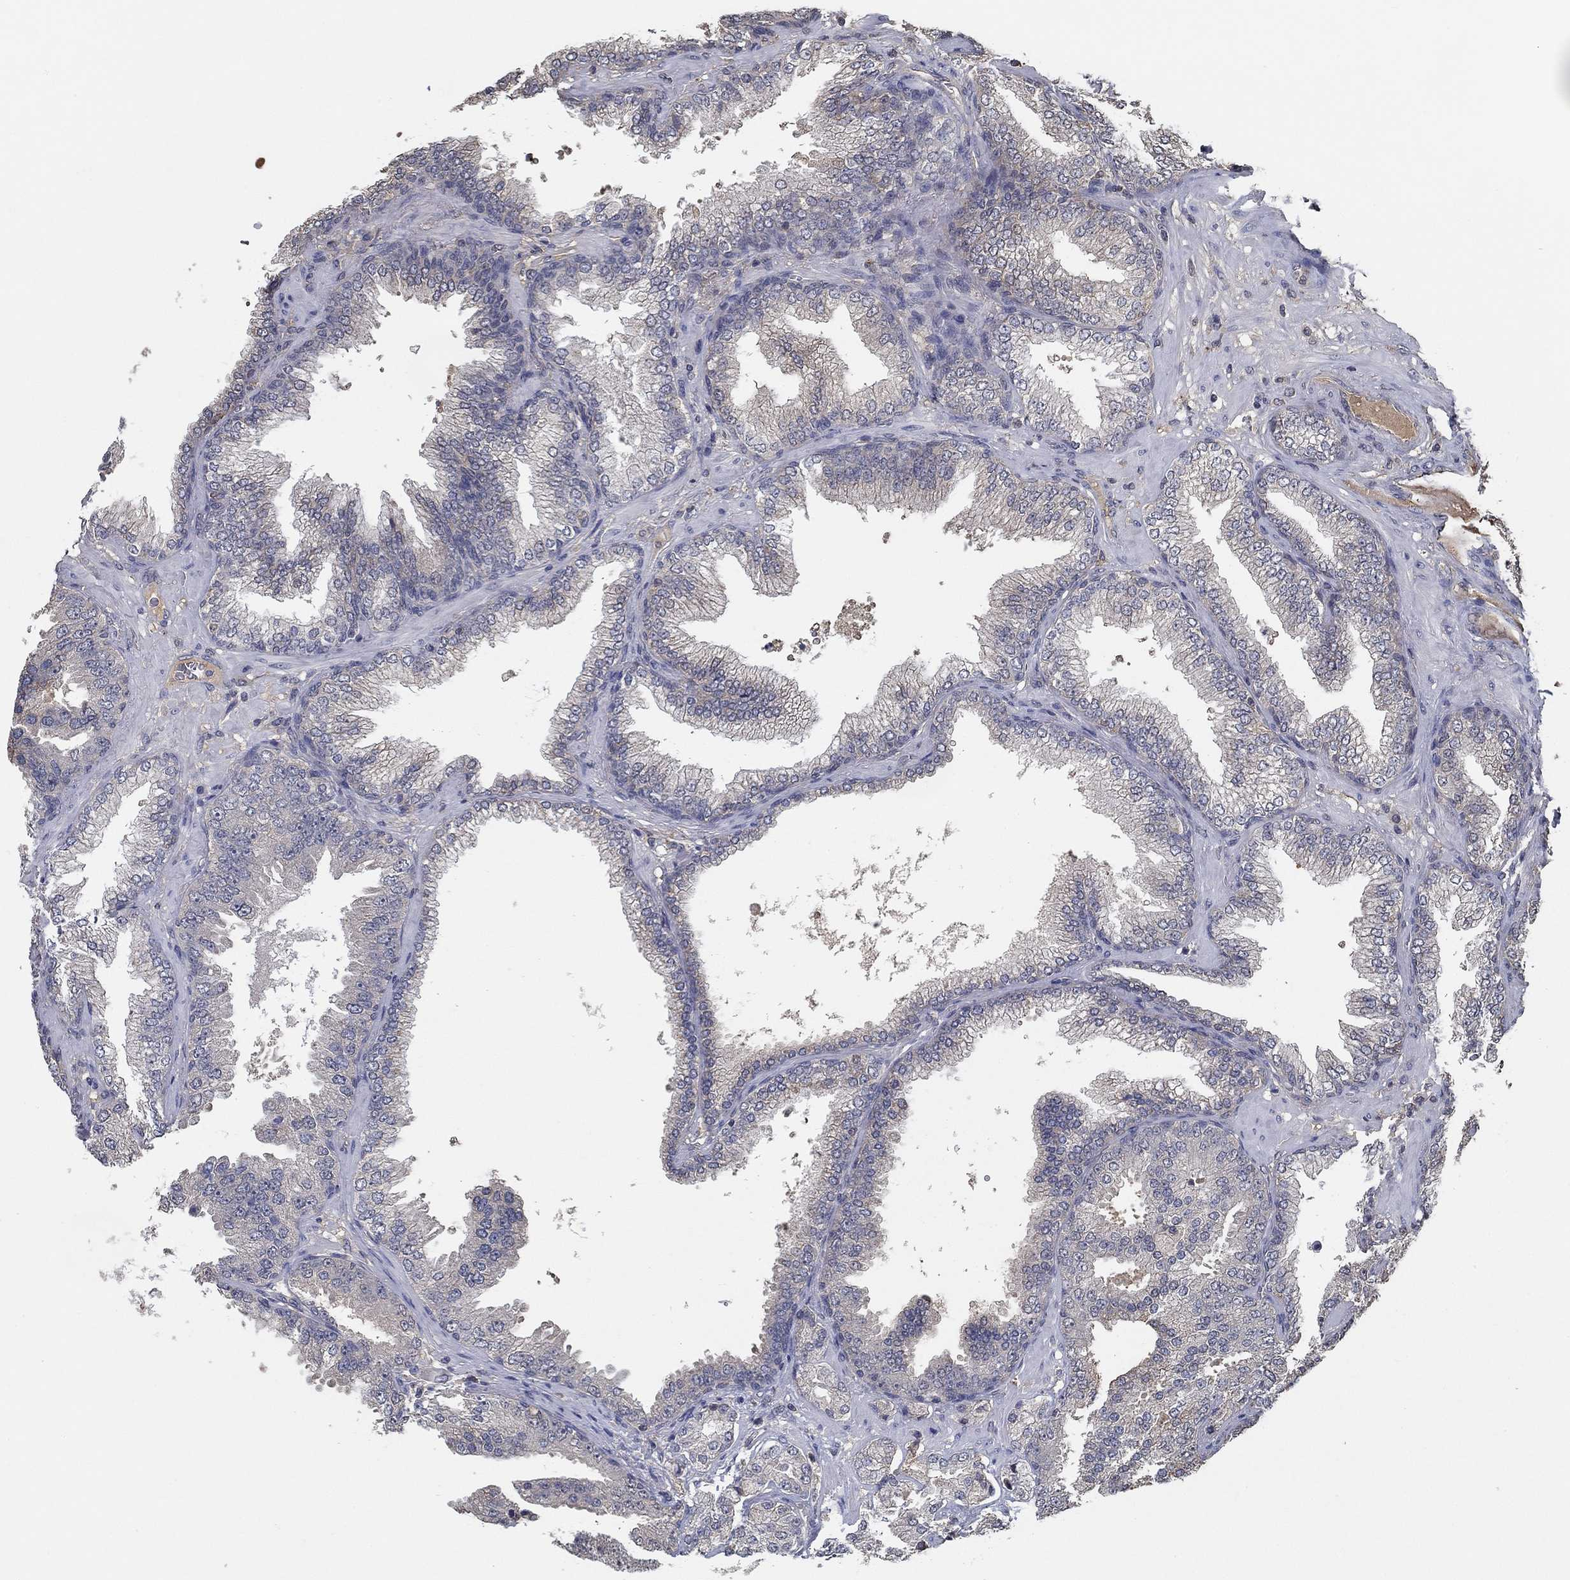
{"staining": {"intensity": "negative", "quantity": "none", "location": "none"}, "tissue": "prostate cancer", "cell_type": "Tumor cells", "image_type": "cancer", "snomed": [{"axis": "morphology", "description": "Adenocarcinoma, Low grade"}, {"axis": "topography", "description": "Prostate"}], "caption": "IHC histopathology image of human prostate low-grade adenocarcinoma stained for a protein (brown), which displays no expression in tumor cells. (DAB IHC visualized using brightfield microscopy, high magnification).", "gene": "IL10", "patient": {"sex": "male", "age": 68}}